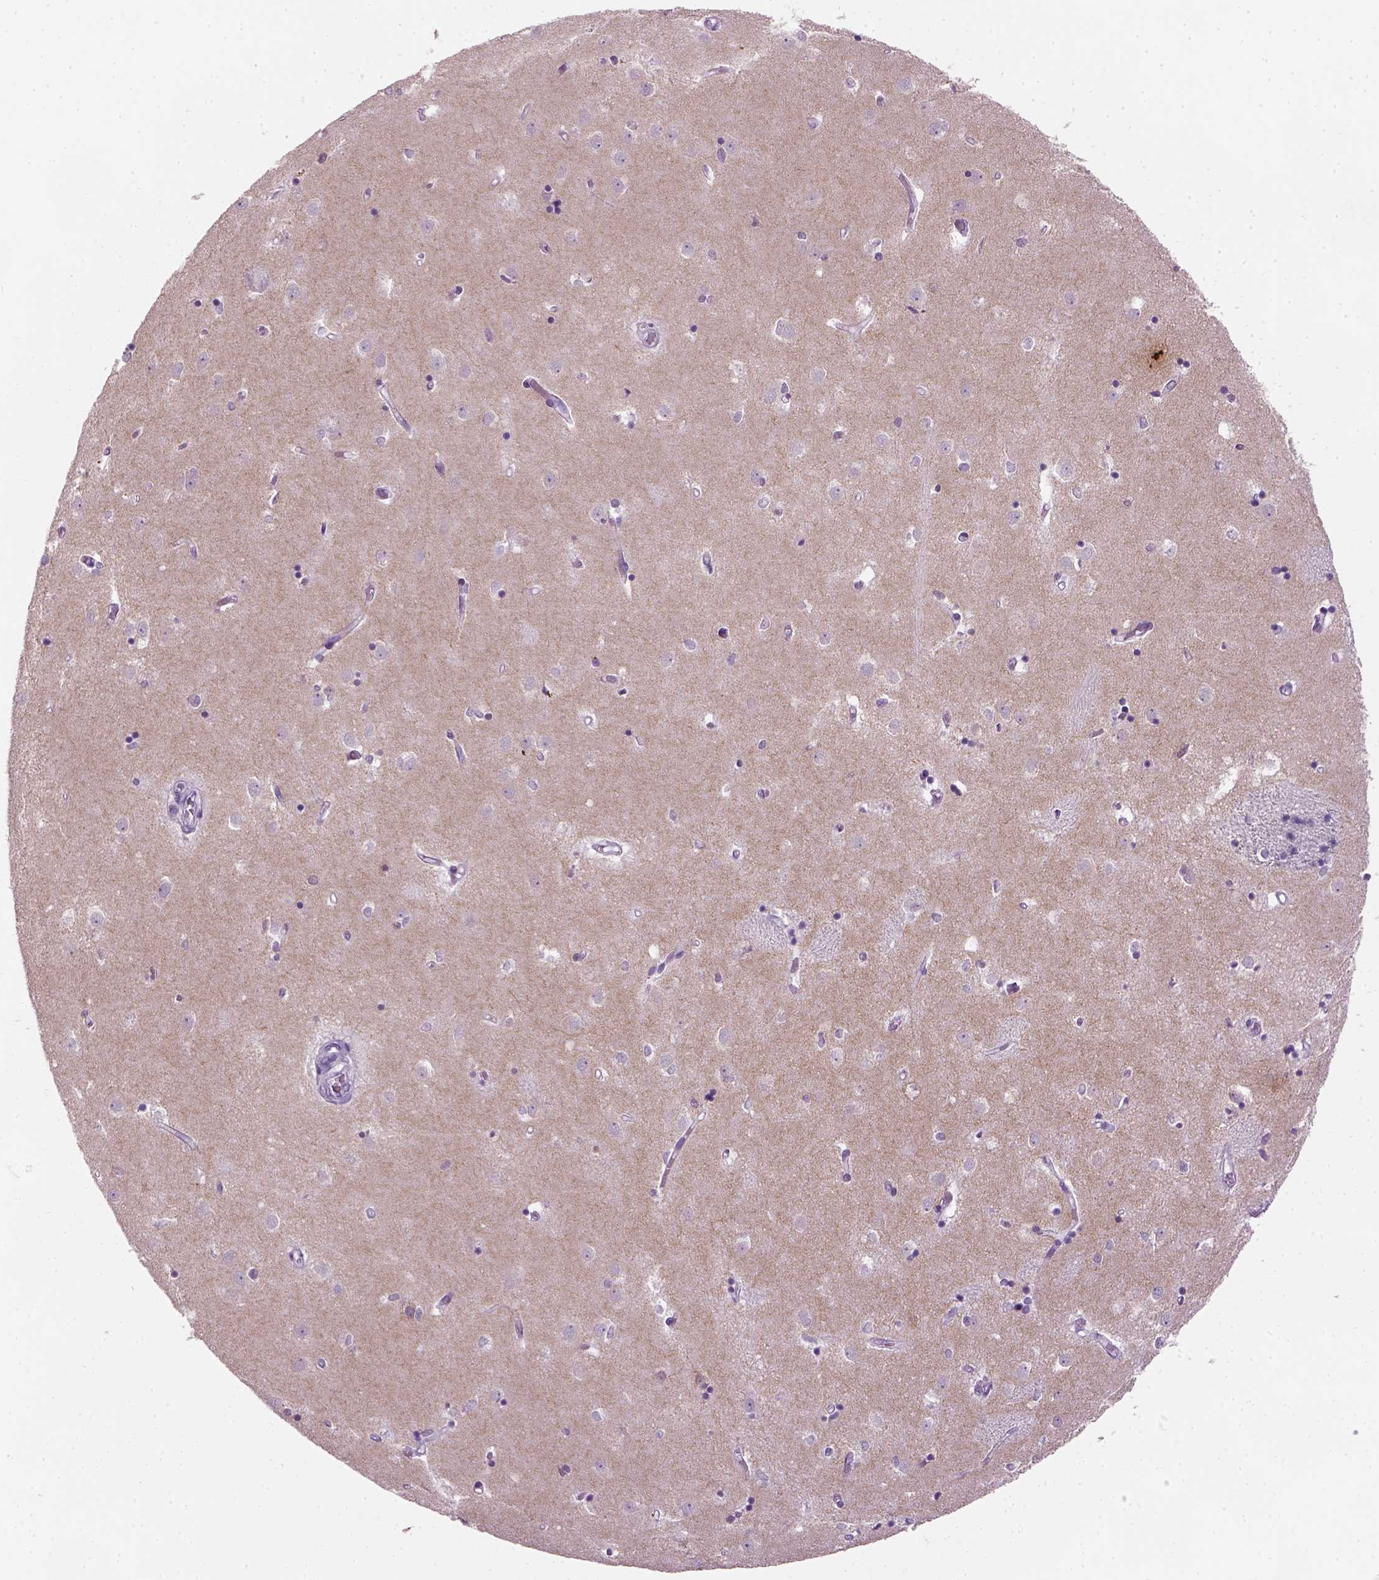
{"staining": {"intensity": "negative", "quantity": "none", "location": "none"}, "tissue": "caudate", "cell_type": "Glial cells", "image_type": "normal", "snomed": [{"axis": "morphology", "description": "Normal tissue, NOS"}, {"axis": "topography", "description": "Lateral ventricle wall"}], "caption": "Photomicrograph shows no significant protein staining in glial cells of normal caudate. (Stains: DAB immunohistochemistry (IHC) with hematoxylin counter stain, Microscopy: brightfield microscopy at high magnification).", "gene": "GABRB2", "patient": {"sex": "male", "age": 54}}